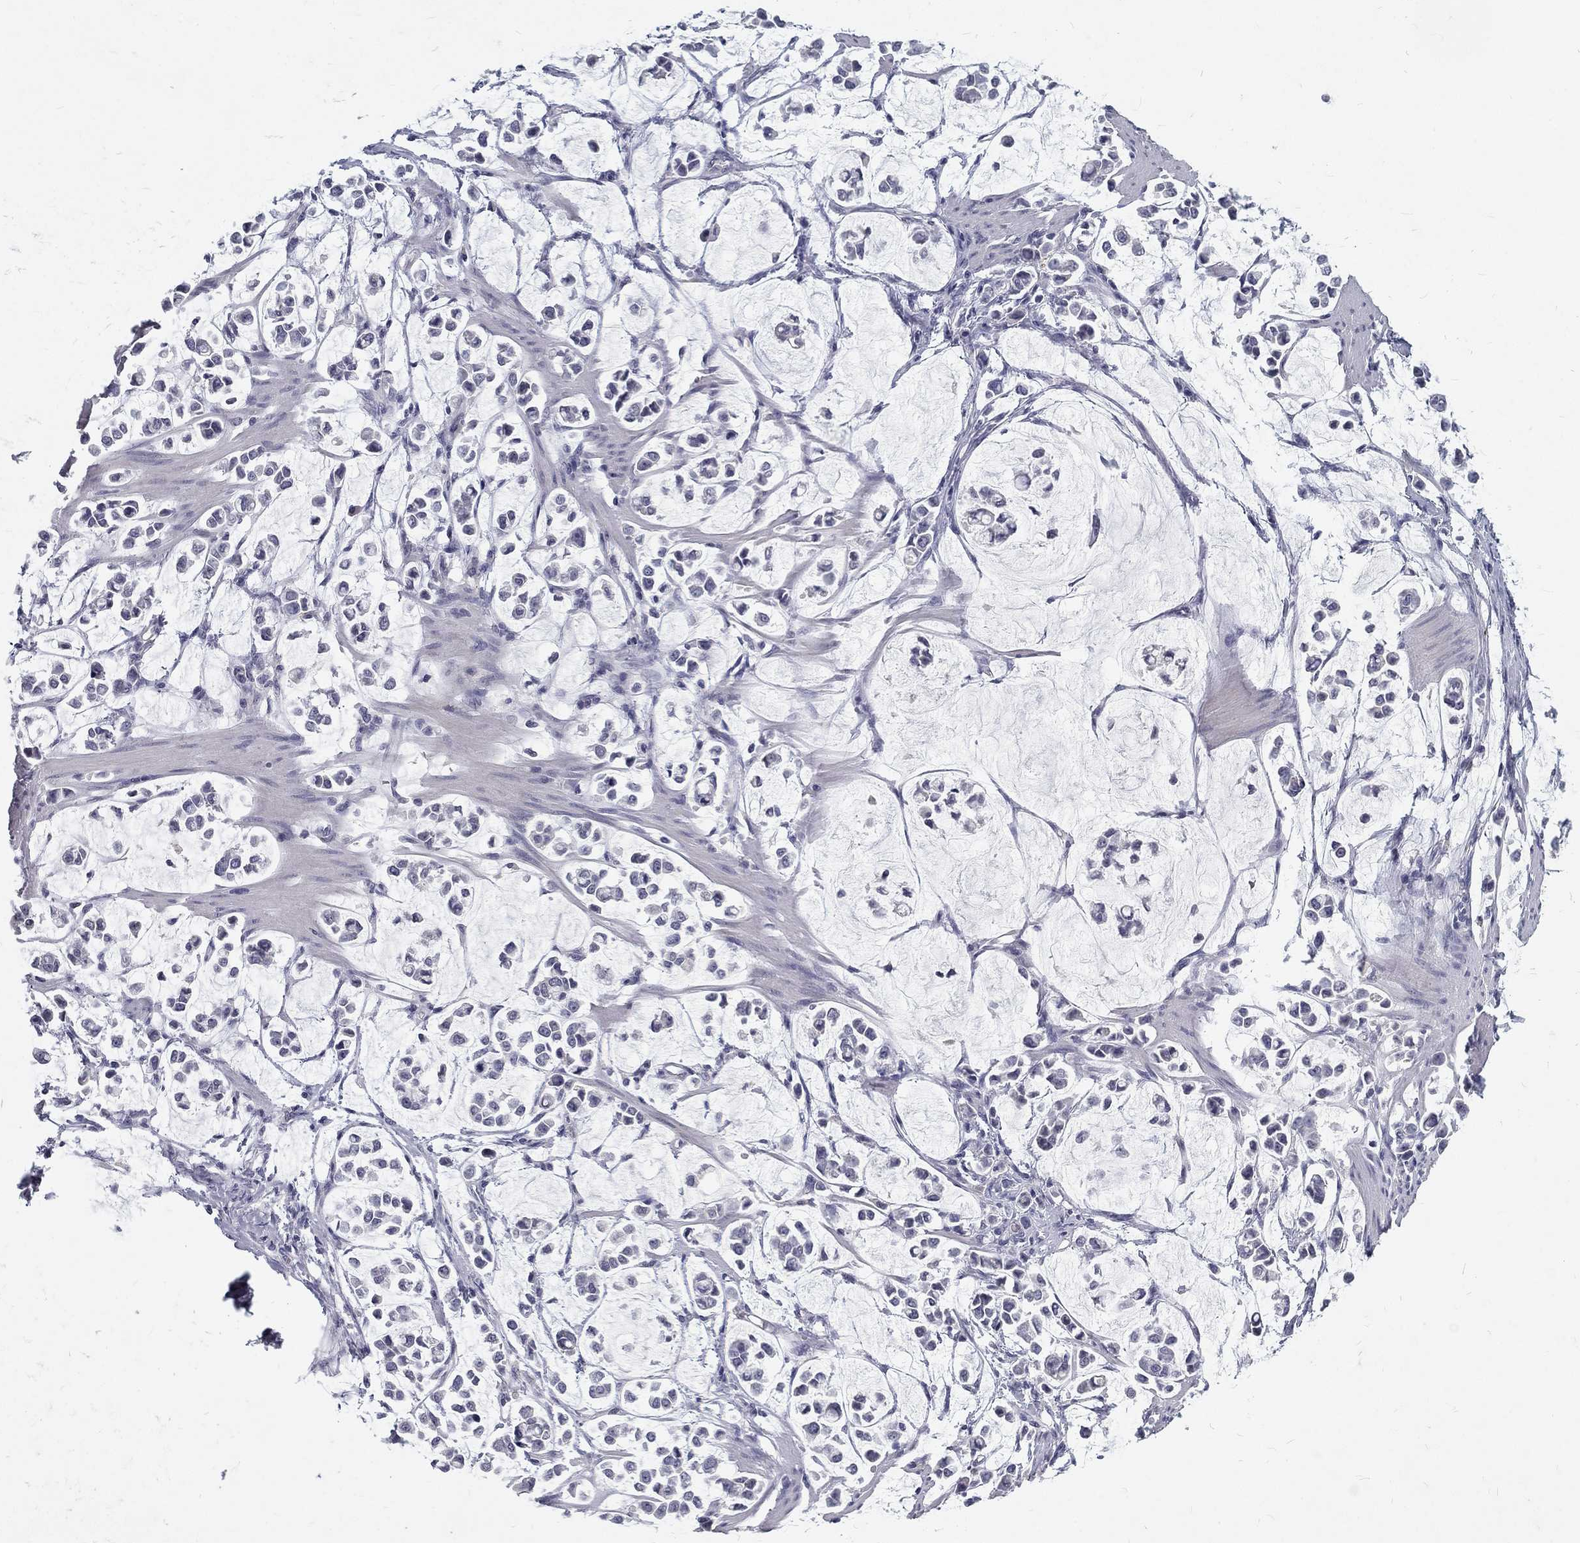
{"staining": {"intensity": "negative", "quantity": "none", "location": "none"}, "tissue": "stomach cancer", "cell_type": "Tumor cells", "image_type": "cancer", "snomed": [{"axis": "morphology", "description": "Adenocarcinoma, NOS"}, {"axis": "topography", "description": "Stomach"}], "caption": "Immunohistochemical staining of human stomach cancer (adenocarcinoma) shows no significant staining in tumor cells.", "gene": "NOS1", "patient": {"sex": "male", "age": 82}}